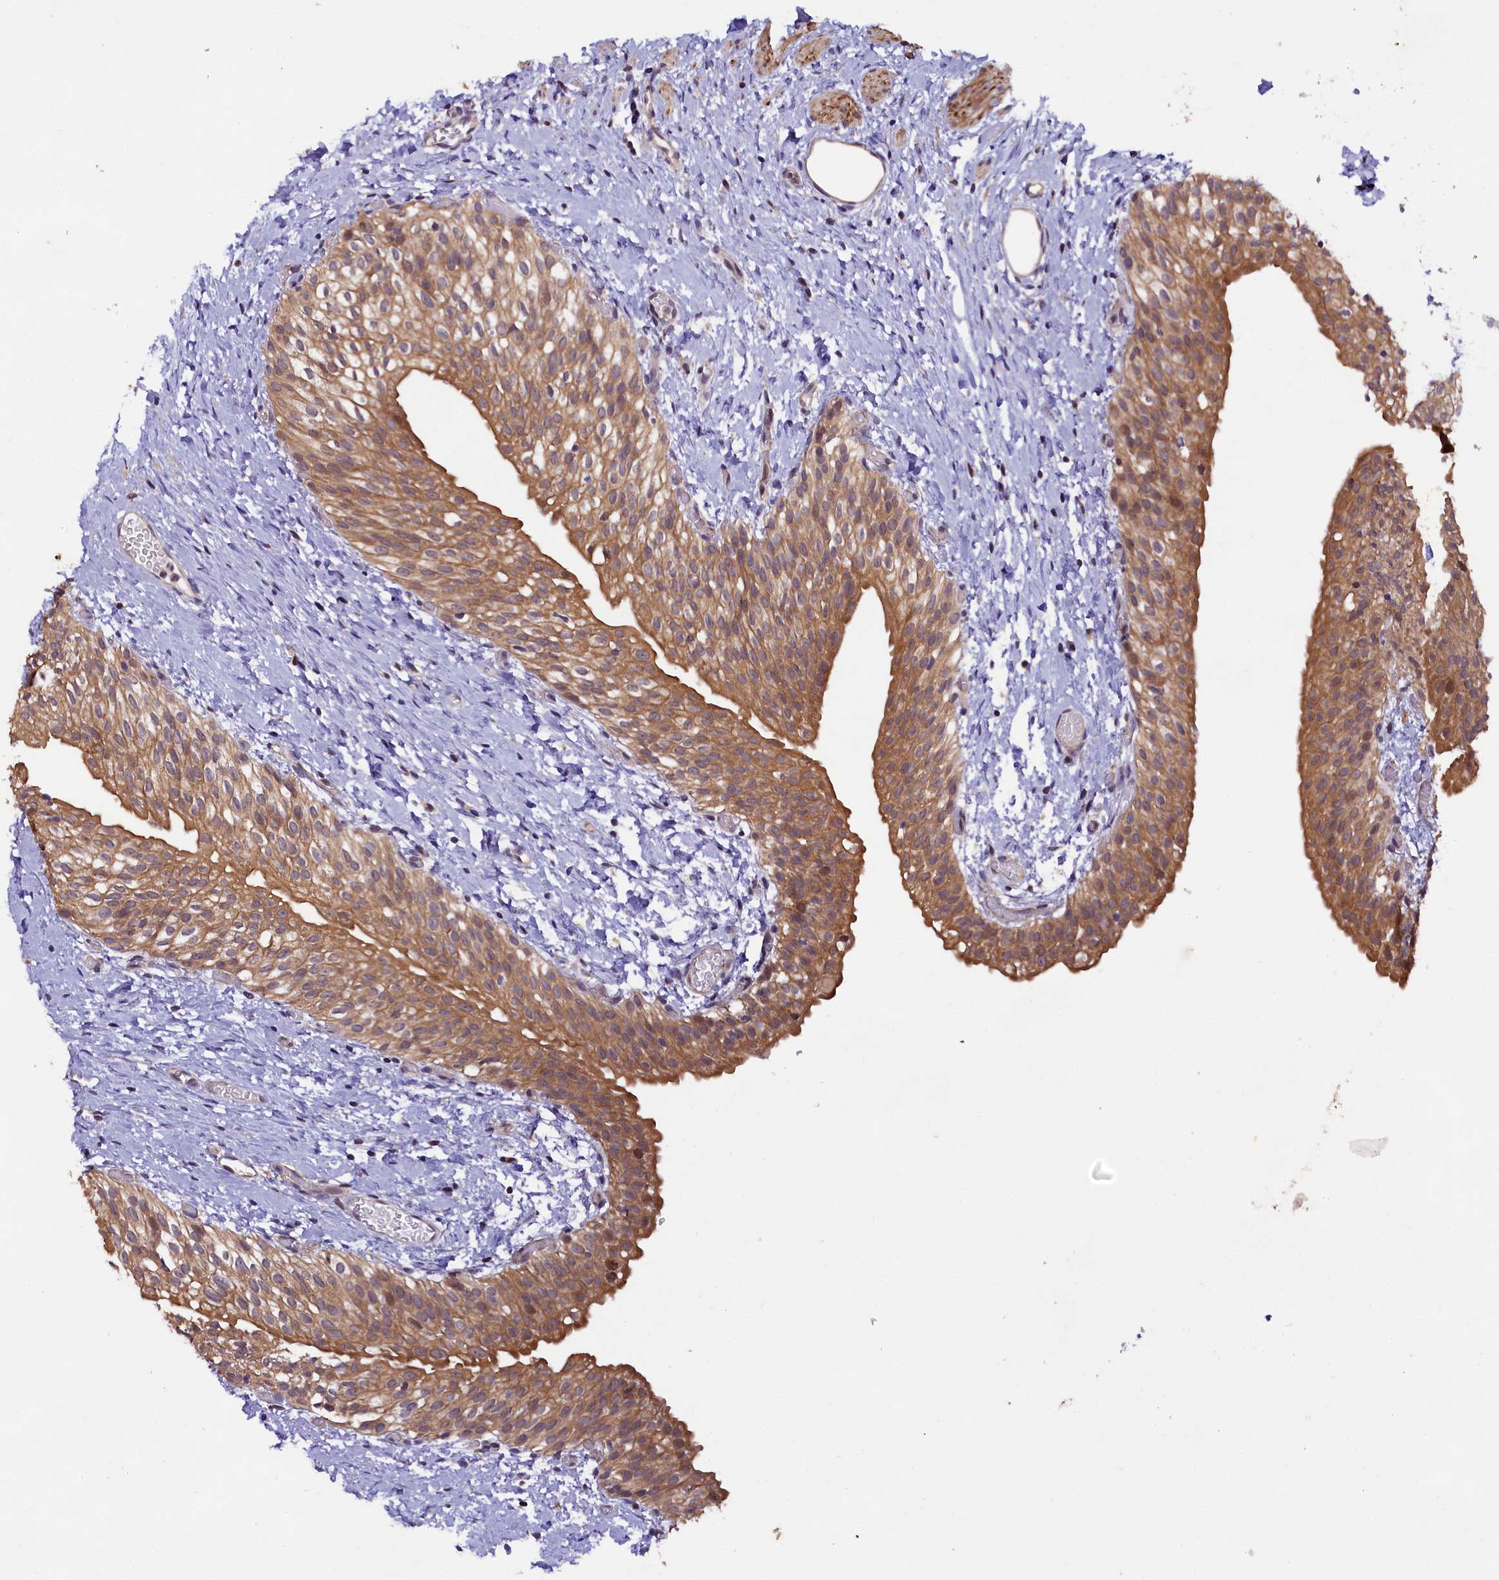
{"staining": {"intensity": "moderate", "quantity": ">75%", "location": "cytoplasmic/membranous"}, "tissue": "urinary bladder", "cell_type": "Urothelial cells", "image_type": "normal", "snomed": [{"axis": "morphology", "description": "Normal tissue, NOS"}, {"axis": "topography", "description": "Urinary bladder"}], "caption": "This is an image of IHC staining of benign urinary bladder, which shows moderate expression in the cytoplasmic/membranous of urothelial cells.", "gene": "DOHH", "patient": {"sex": "male", "age": 1}}